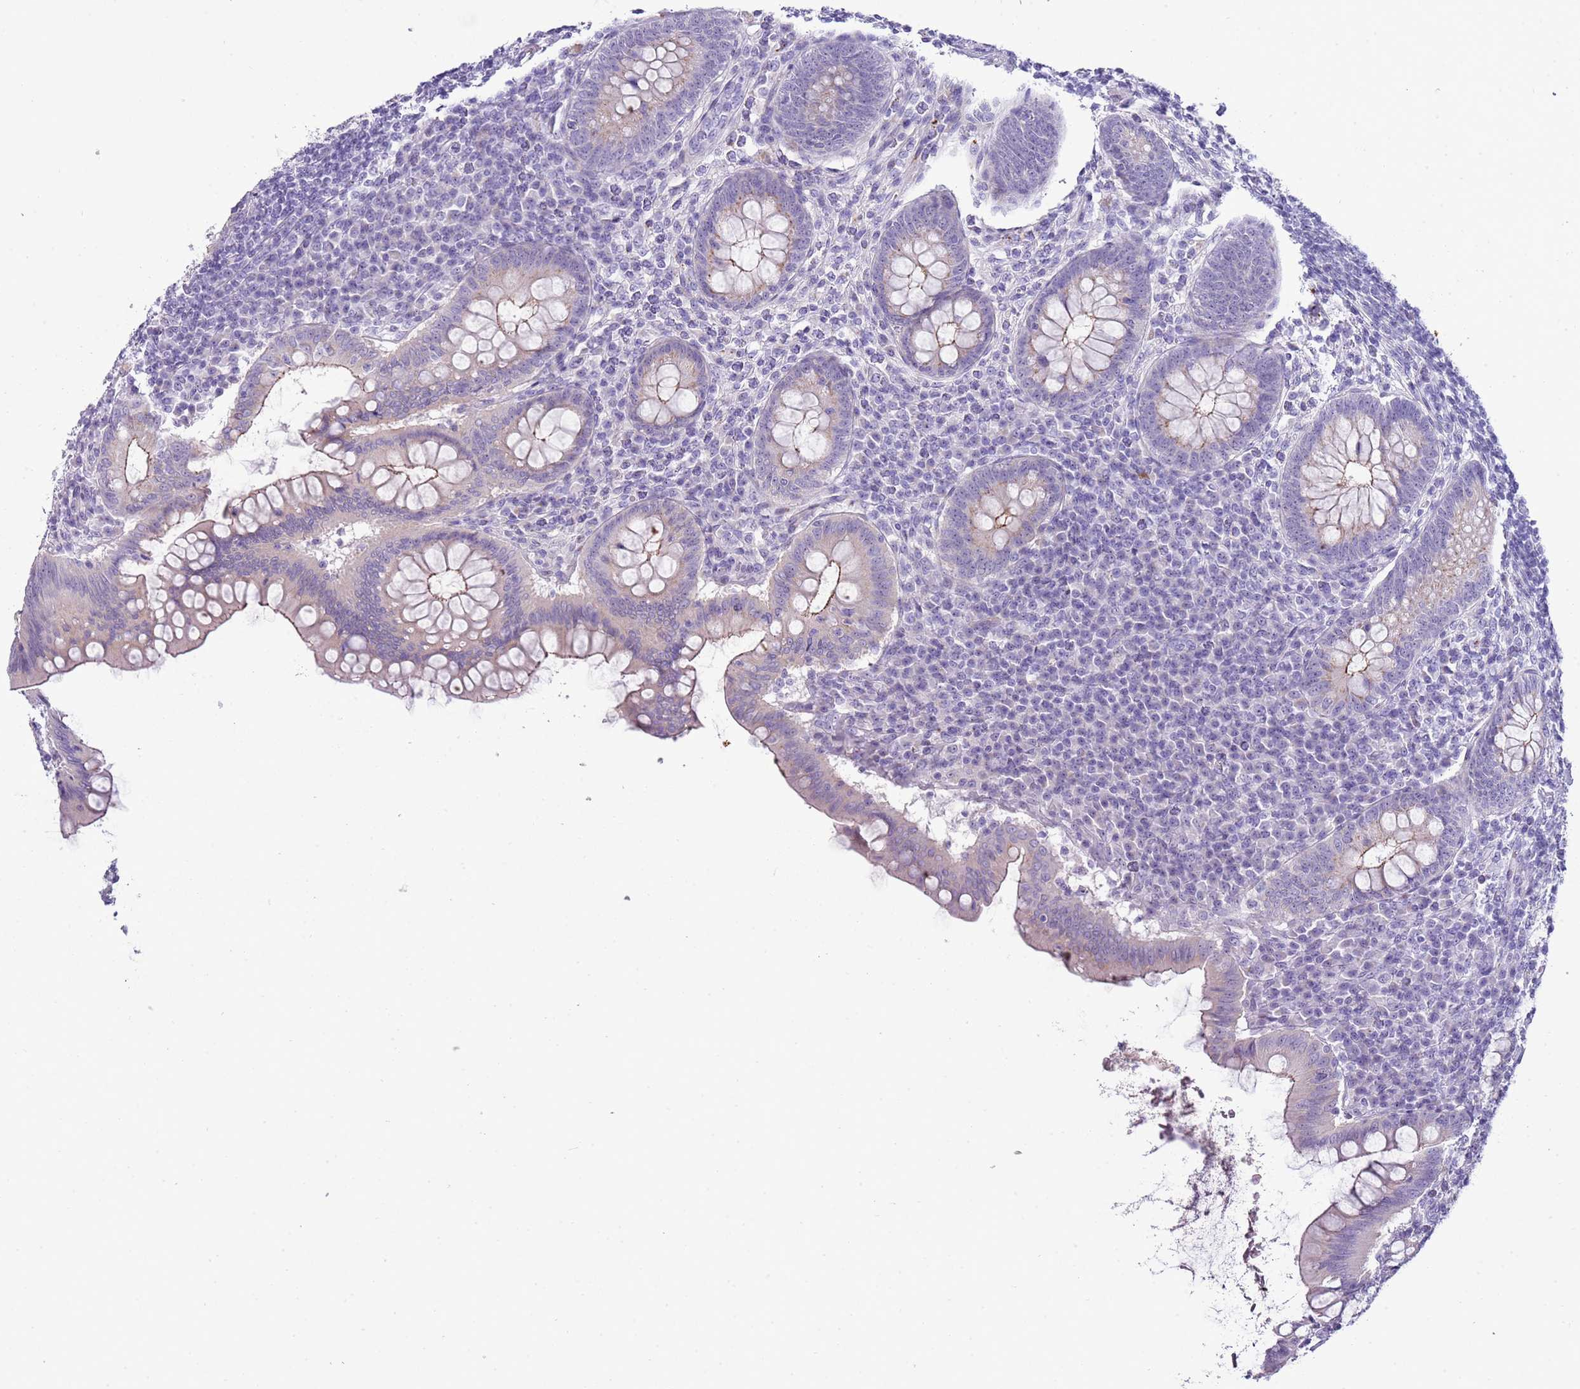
{"staining": {"intensity": "weak", "quantity": "<25%", "location": "cytoplasmic/membranous"}, "tissue": "appendix", "cell_type": "Glandular cells", "image_type": "normal", "snomed": [{"axis": "morphology", "description": "Normal tissue, NOS"}, {"axis": "topography", "description": "Appendix"}], "caption": "Immunohistochemistry image of unremarkable appendix stained for a protein (brown), which shows no staining in glandular cells. (DAB IHC, high magnification).", "gene": "NBPF4", "patient": {"sex": "female", "age": 33}}